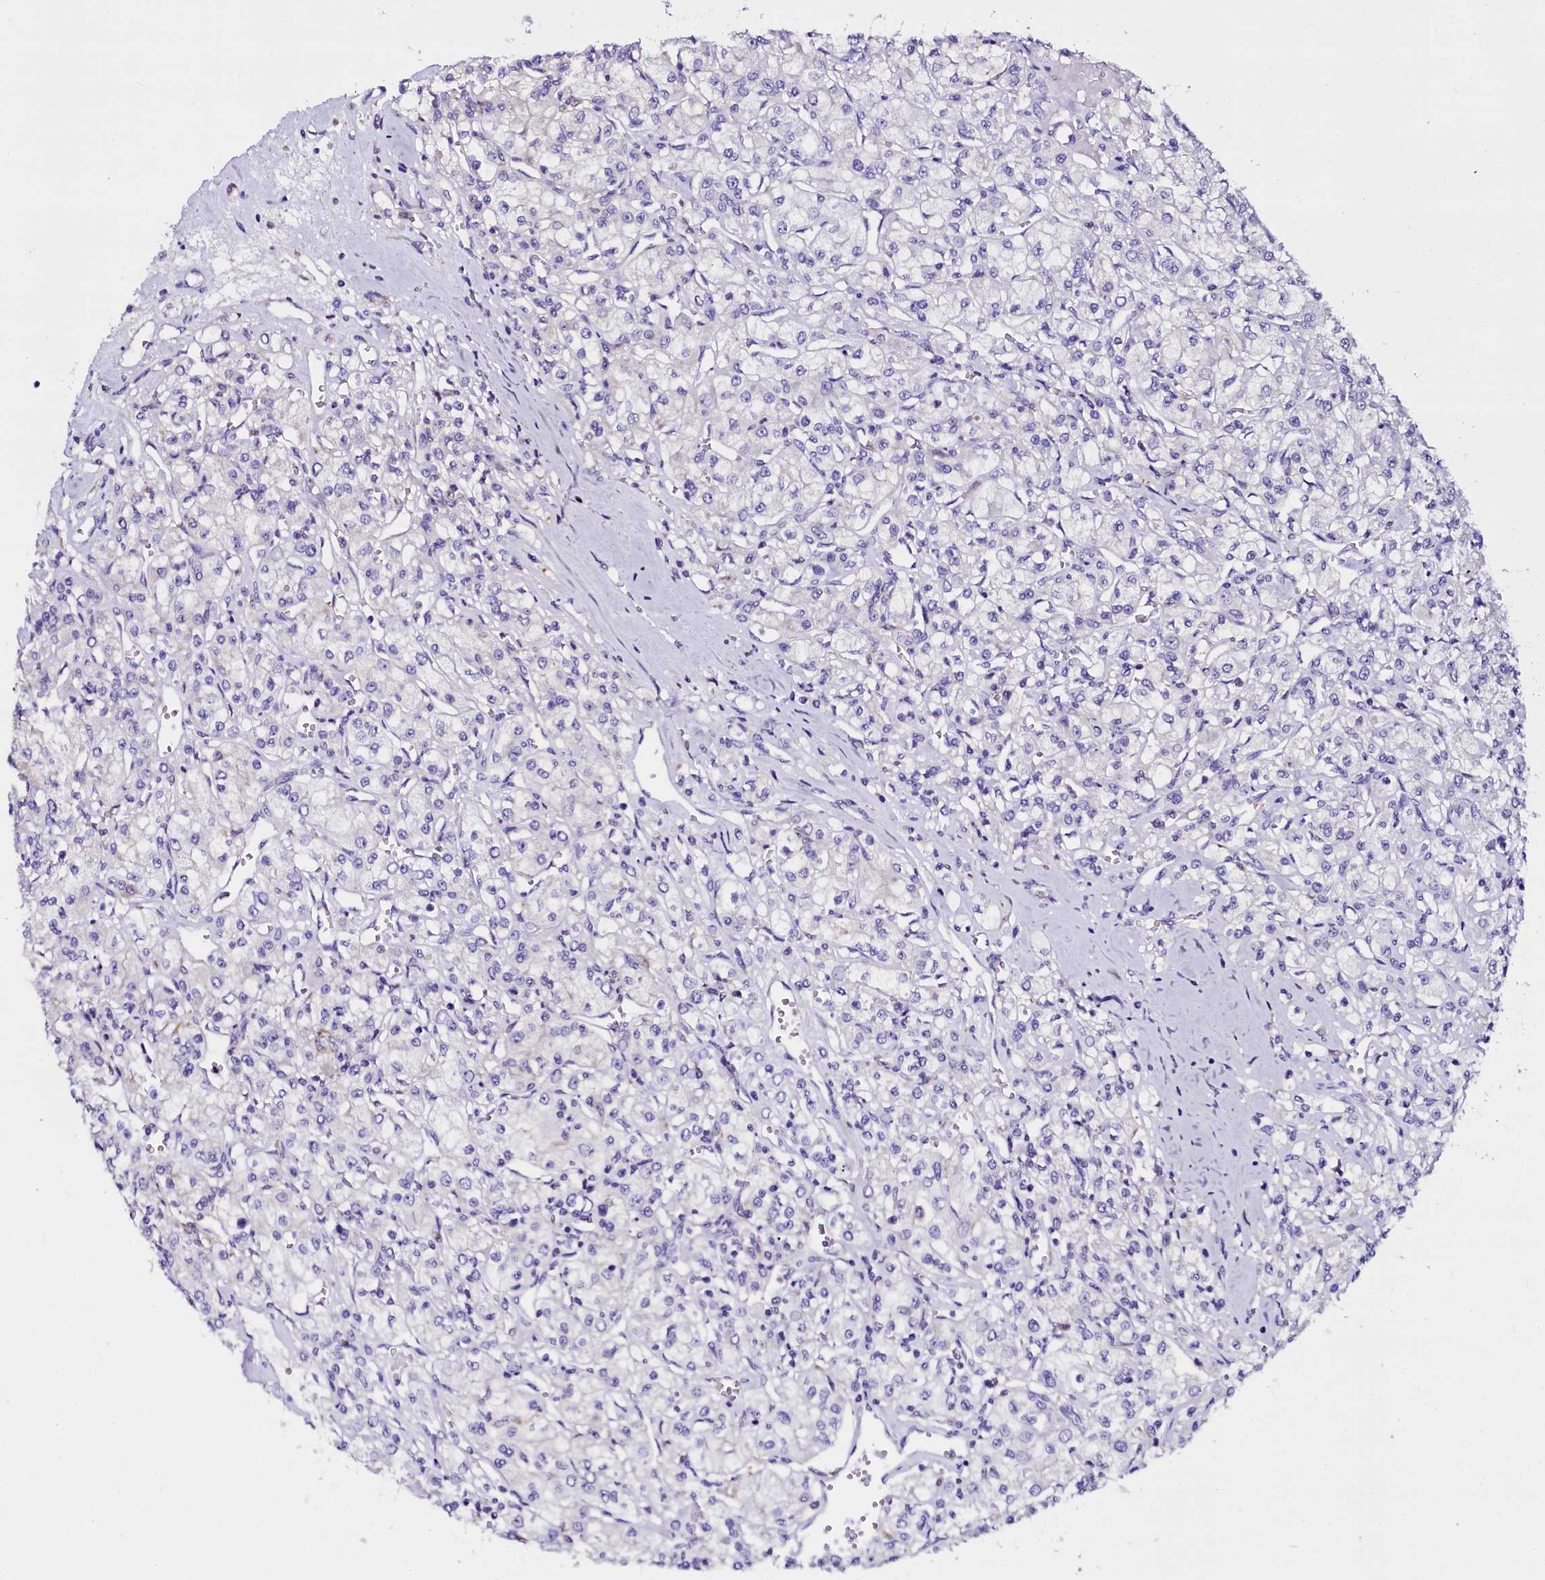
{"staining": {"intensity": "negative", "quantity": "none", "location": "none"}, "tissue": "renal cancer", "cell_type": "Tumor cells", "image_type": "cancer", "snomed": [{"axis": "morphology", "description": "Adenocarcinoma, NOS"}, {"axis": "topography", "description": "Kidney"}], "caption": "High power microscopy photomicrograph of an IHC micrograph of renal adenocarcinoma, revealing no significant positivity in tumor cells. Brightfield microscopy of IHC stained with DAB (brown) and hematoxylin (blue), captured at high magnification.", "gene": "OTOL1", "patient": {"sex": "female", "age": 59}}